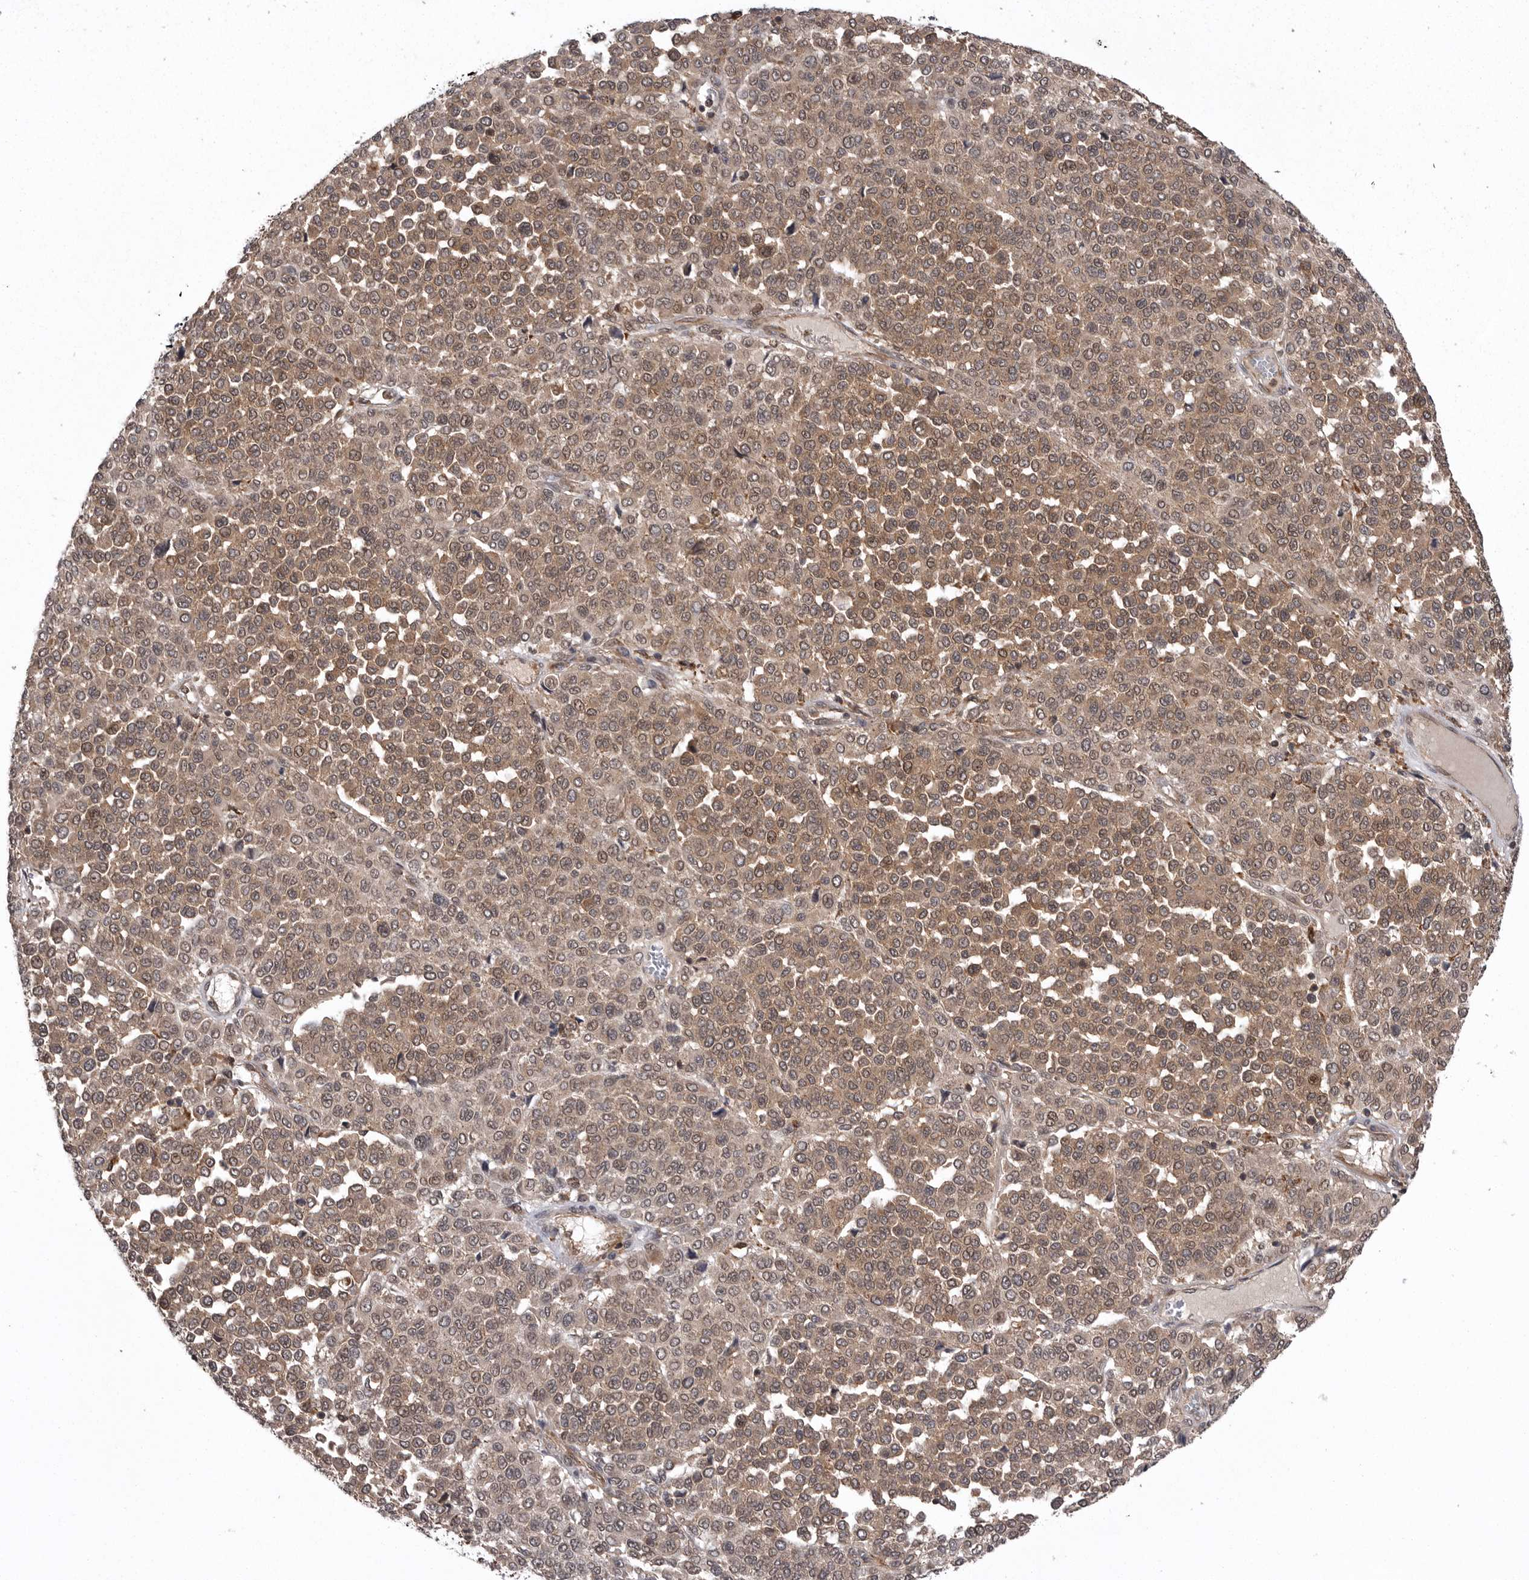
{"staining": {"intensity": "moderate", "quantity": ">75%", "location": "cytoplasmic/membranous,nuclear"}, "tissue": "melanoma", "cell_type": "Tumor cells", "image_type": "cancer", "snomed": [{"axis": "morphology", "description": "Malignant melanoma, Metastatic site"}, {"axis": "topography", "description": "Pancreas"}], "caption": "Immunohistochemical staining of melanoma exhibits medium levels of moderate cytoplasmic/membranous and nuclear expression in approximately >75% of tumor cells.", "gene": "AOAH", "patient": {"sex": "female", "age": 30}}